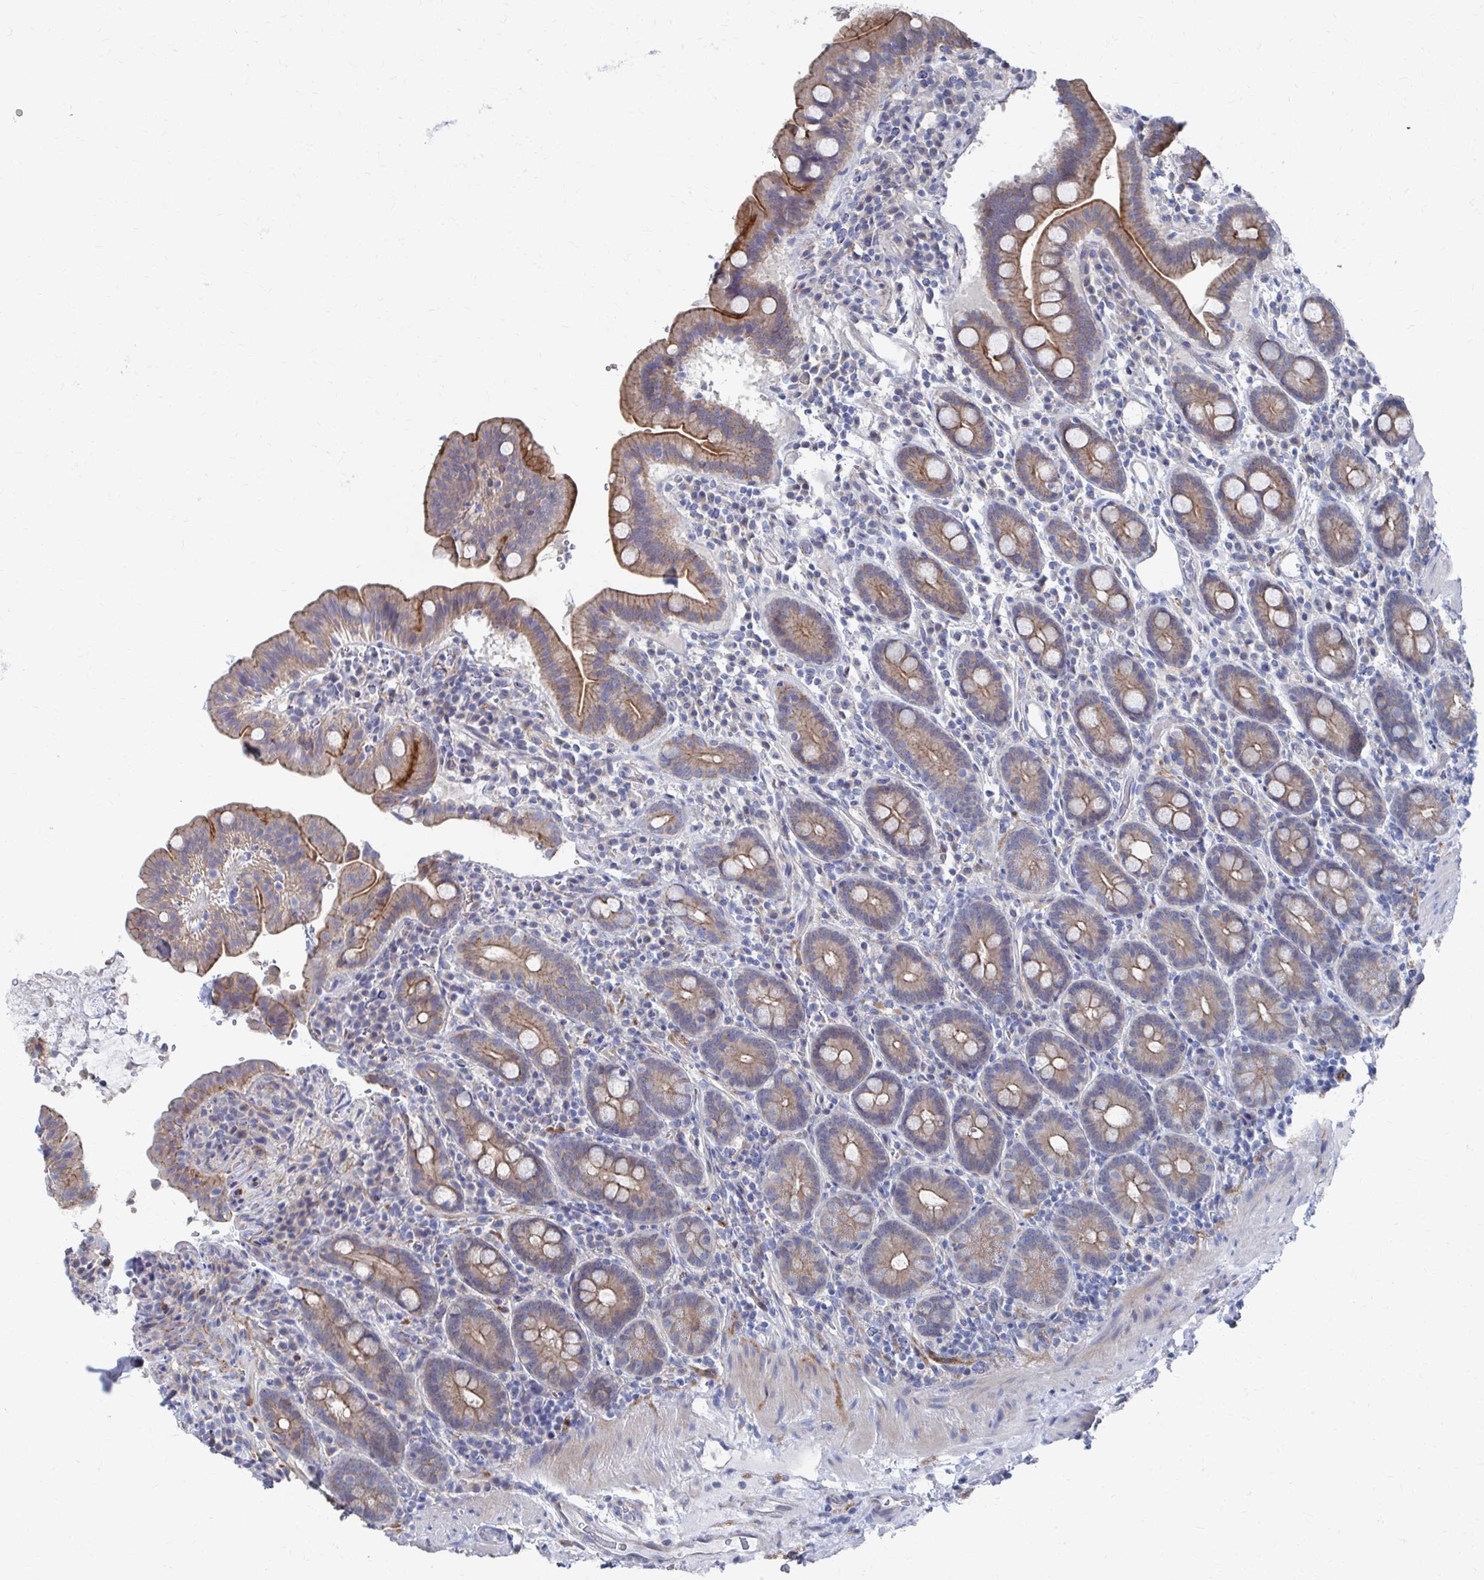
{"staining": {"intensity": "moderate", "quantity": "25%-75%", "location": "cytoplasmic/membranous"}, "tissue": "small intestine", "cell_type": "Glandular cells", "image_type": "normal", "snomed": [{"axis": "morphology", "description": "Normal tissue, NOS"}, {"axis": "topography", "description": "Small intestine"}], "caption": "Brown immunohistochemical staining in benign human small intestine reveals moderate cytoplasmic/membranous positivity in about 25%-75% of glandular cells.", "gene": "PLEKHG7", "patient": {"sex": "male", "age": 26}}